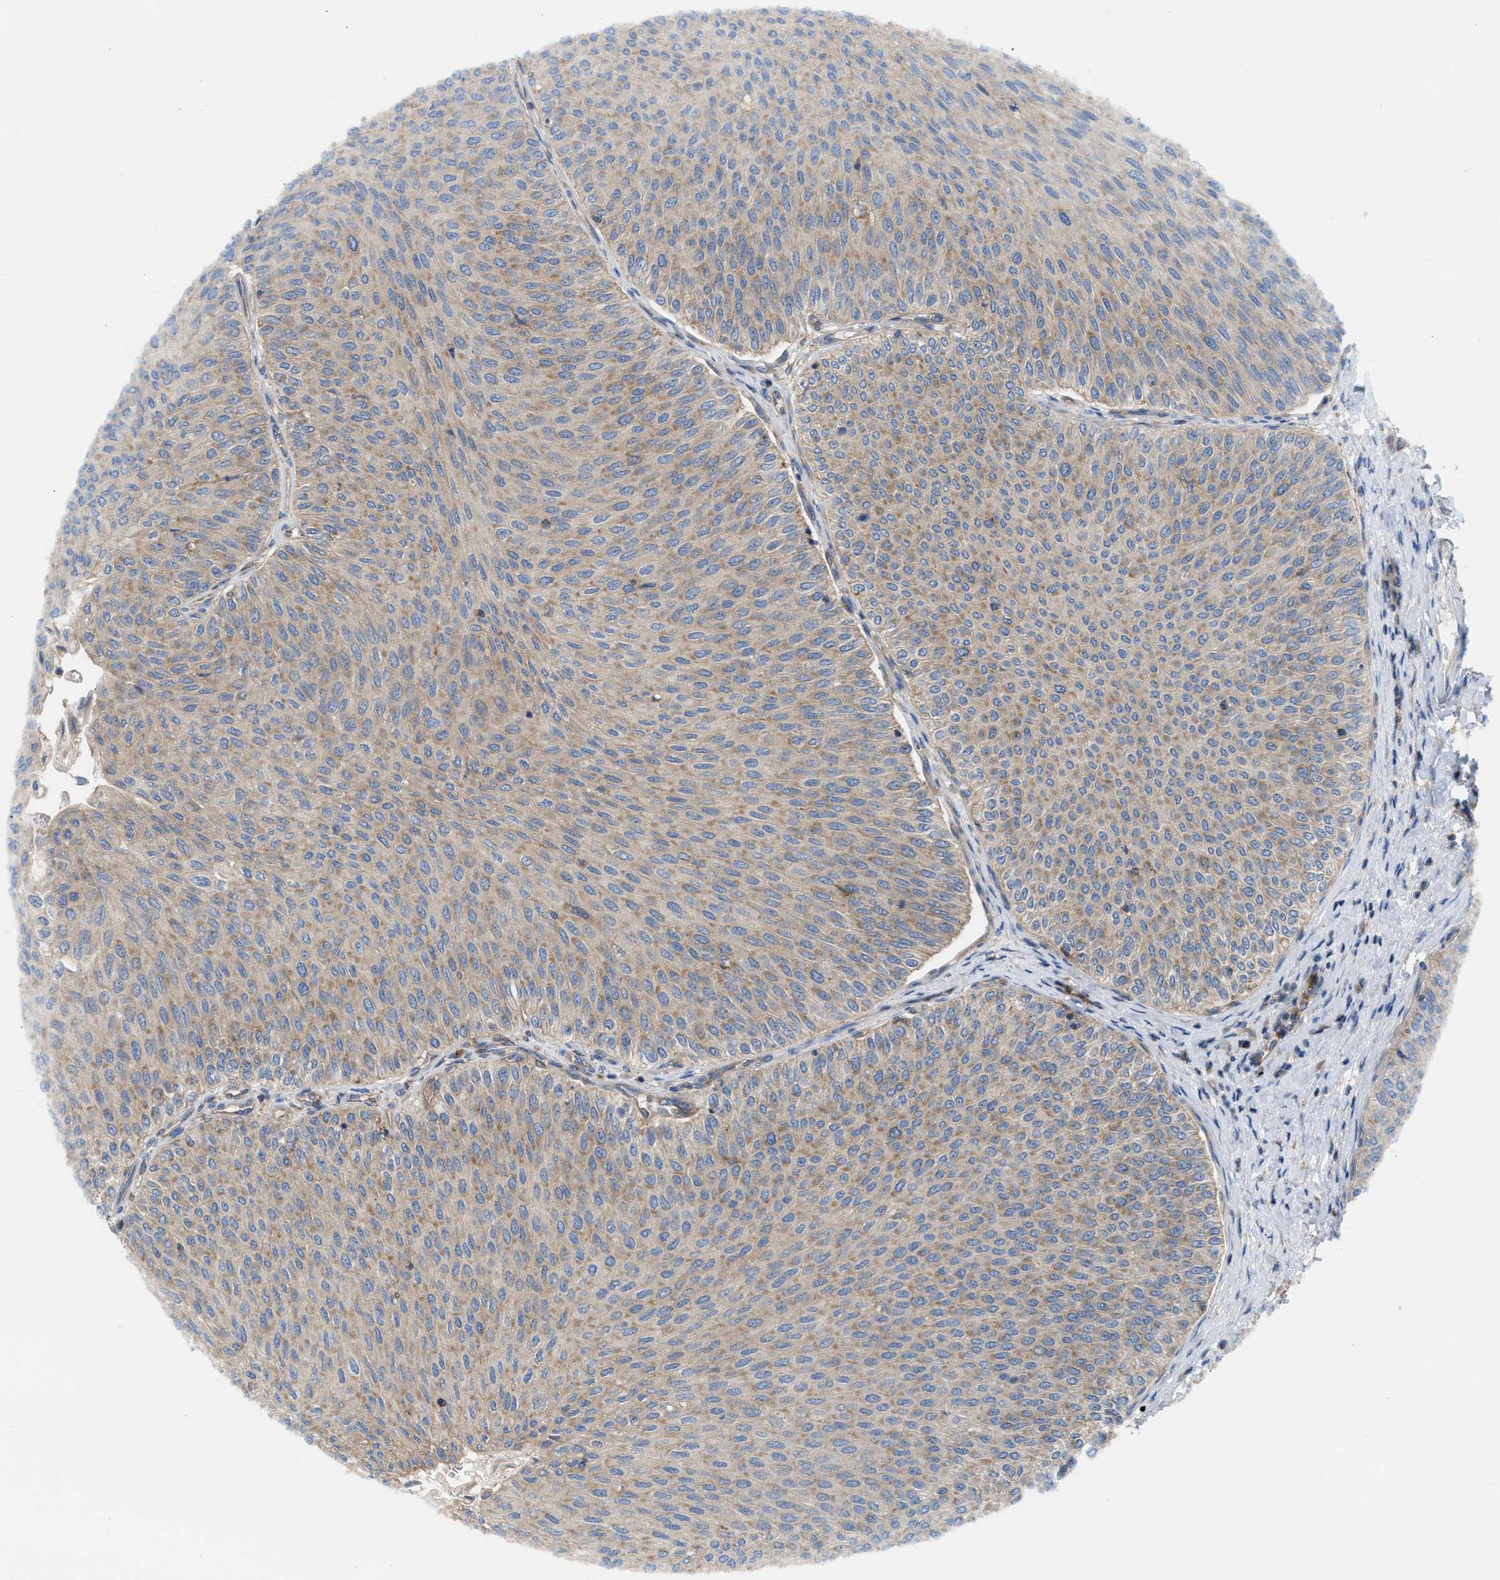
{"staining": {"intensity": "weak", "quantity": ">75%", "location": "cytoplasmic/membranous"}, "tissue": "urothelial cancer", "cell_type": "Tumor cells", "image_type": "cancer", "snomed": [{"axis": "morphology", "description": "Urothelial carcinoma, Low grade"}, {"axis": "topography", "description": "Urinary bladder"}], "caption": "A photomicrograph of urothelial cancer stained for a protein demonstrates weak cytoplasmic/membranous brown staining in tumor cells.", "gene": "TBC1D15", "patient": {"sex": "male", "age": 78}}